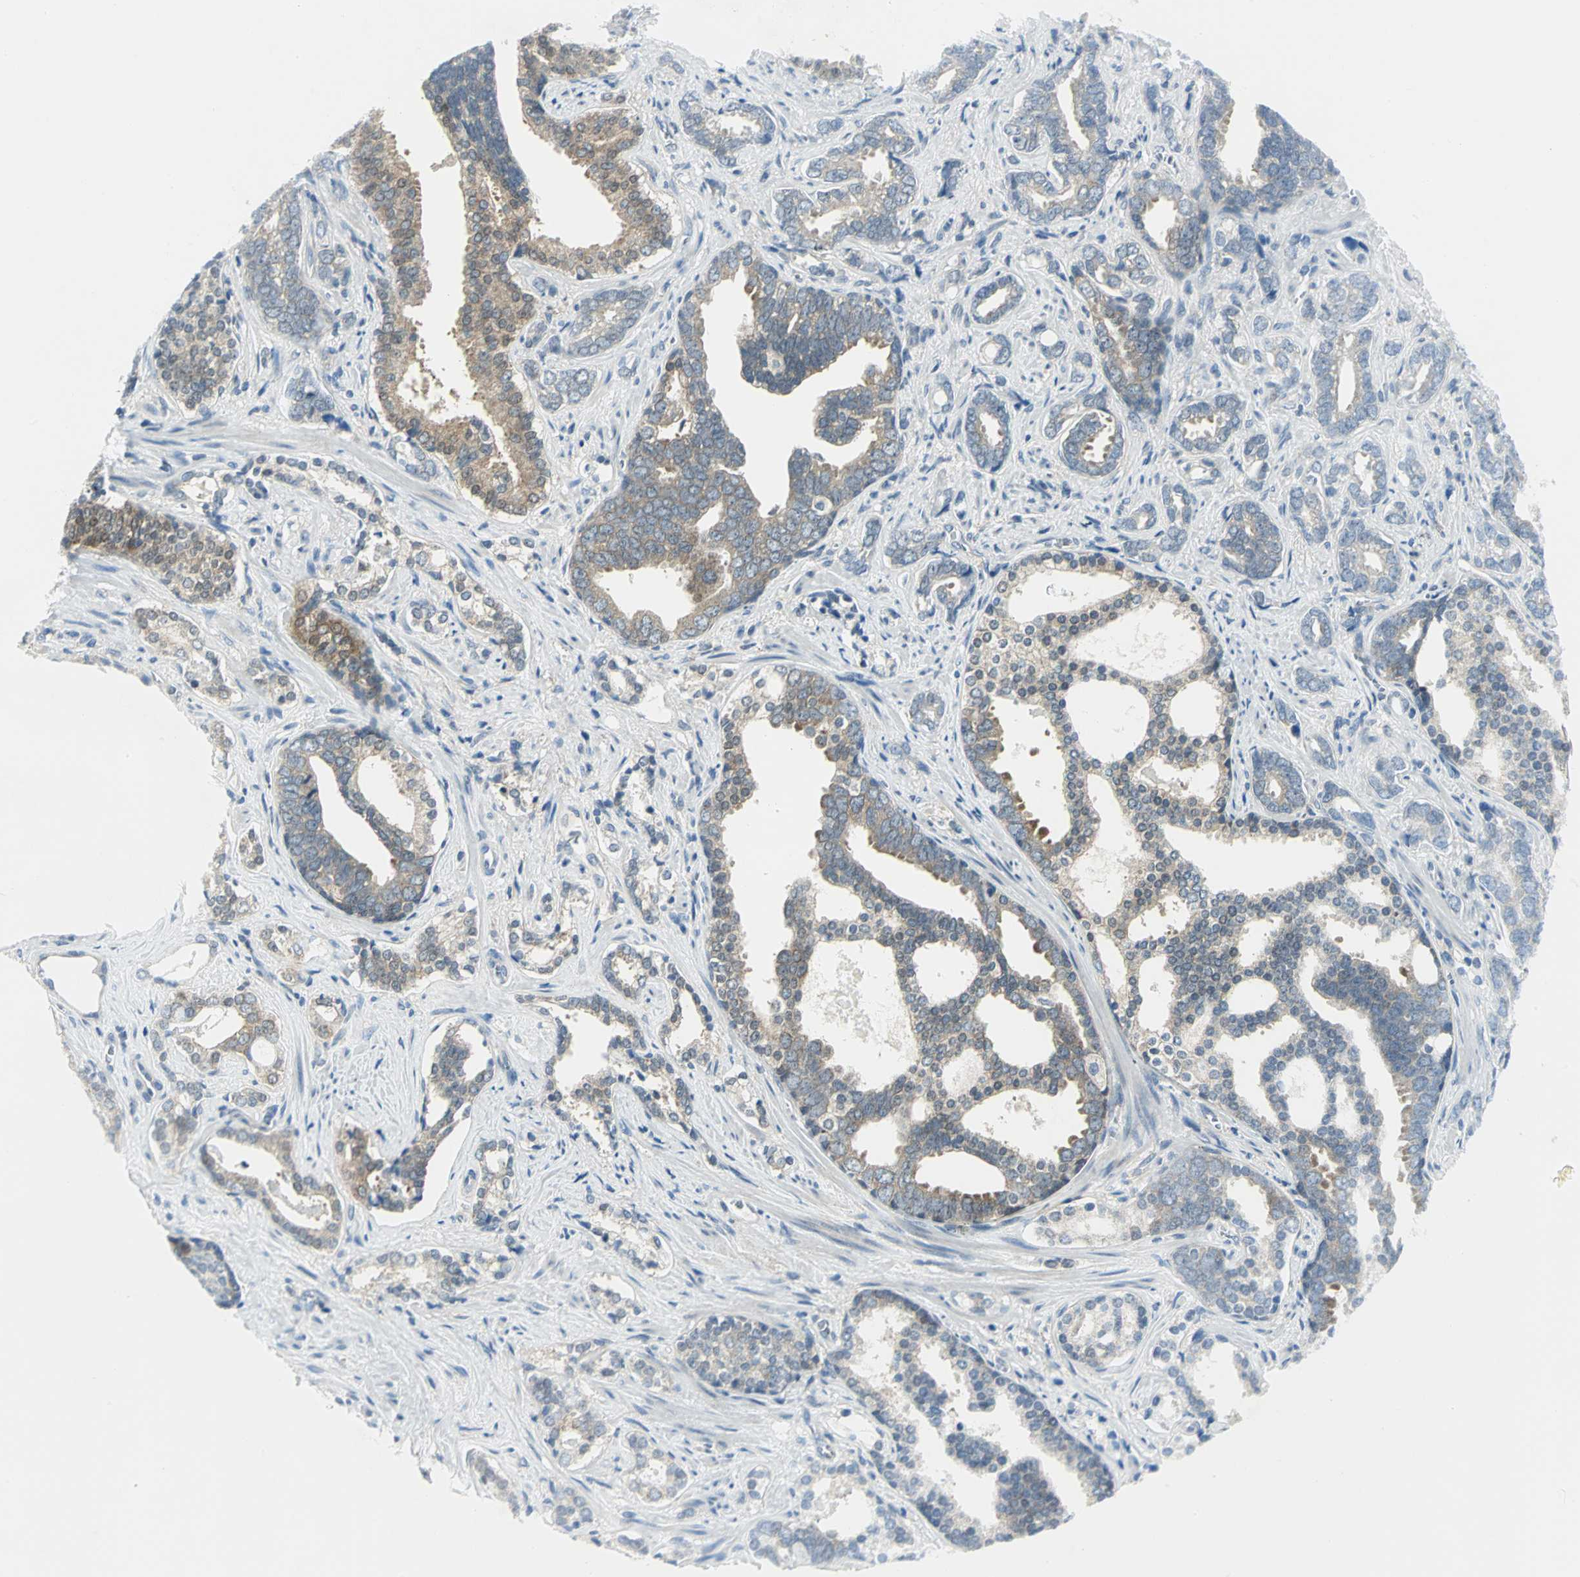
{"staining": {"intensity": "weak", "quantity": "25%-75%", "location": "cytoplasmic/membranous"}, "tissue": "prostate cancer", "cell_type": "Tumor cells", "image_type": "cancer", "snomed": [{"axis": "morphology", "description": "Adenocarcinoma, High grade"}, {"axis": "topography", "description": "Prostate"}], "caption": "There is low levels of weak cytoplasmic/membranous staining in tumor cells of high-grade adenocarcinoma (prostate), as demonstrated by immunohistochemical staining (brown color).", "gene": "ALDOA", "patient": {"sex": "male", "age": 67}}